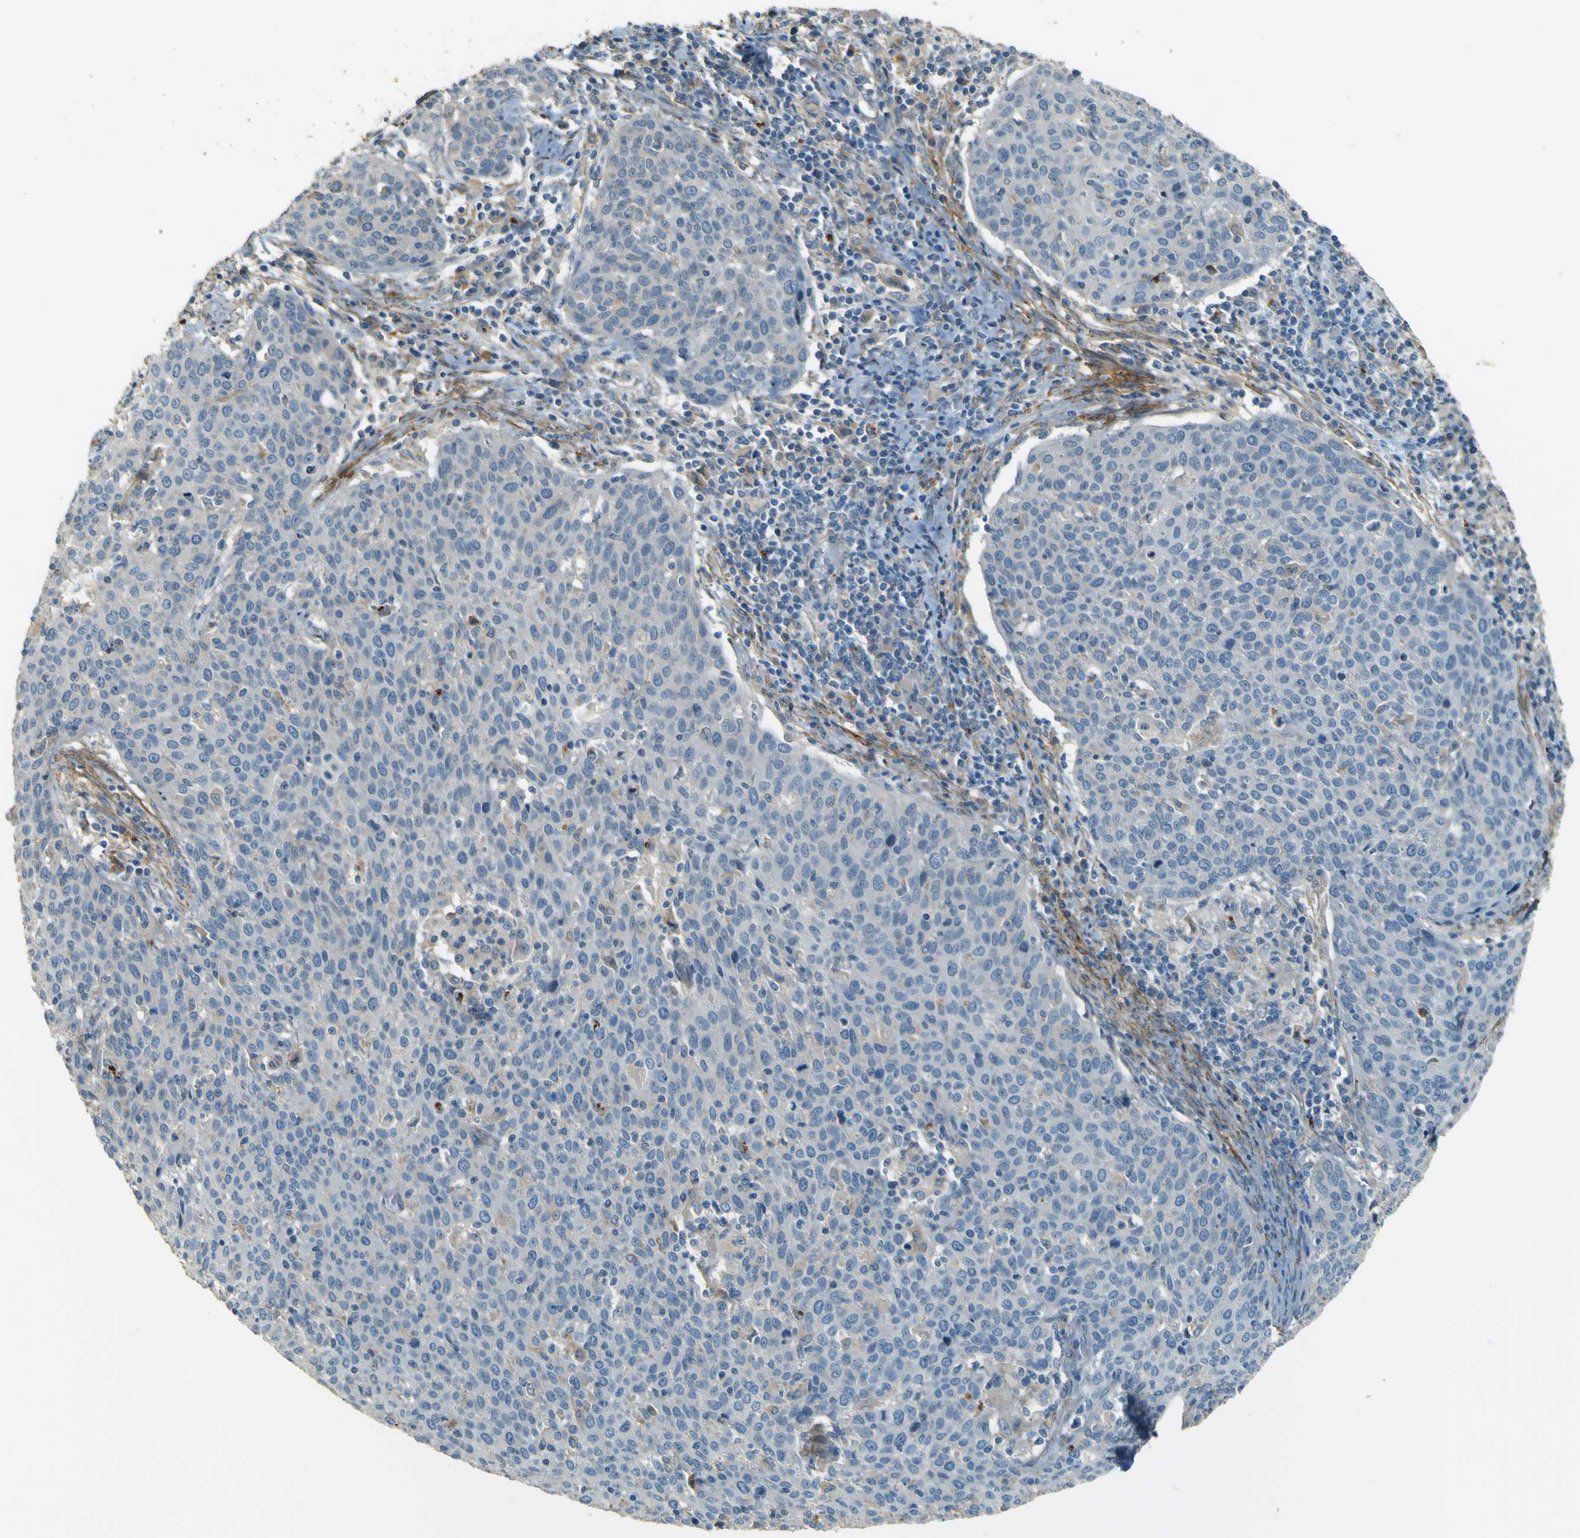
{"staining": {"intensity": "negative", "quantity": "none", "location": "none"}, "tissue": "cervical cancer", "cell_type": "Tumor cells", "image_type": "cancer", "snomed": [{"axis": "morphology", "description": "Squamous cell carcinoma, NOS"}, {"axis": "topography", "description": "Cervix"}], "caption": "IHC photomicrograph of human cervical cancer (squamous cell carcinoma) stained for a protein (brown), which demonstrates no positivity in tumor cells.", "gene": "NEXN", "patient": {"sex": "female", "age": 38}}